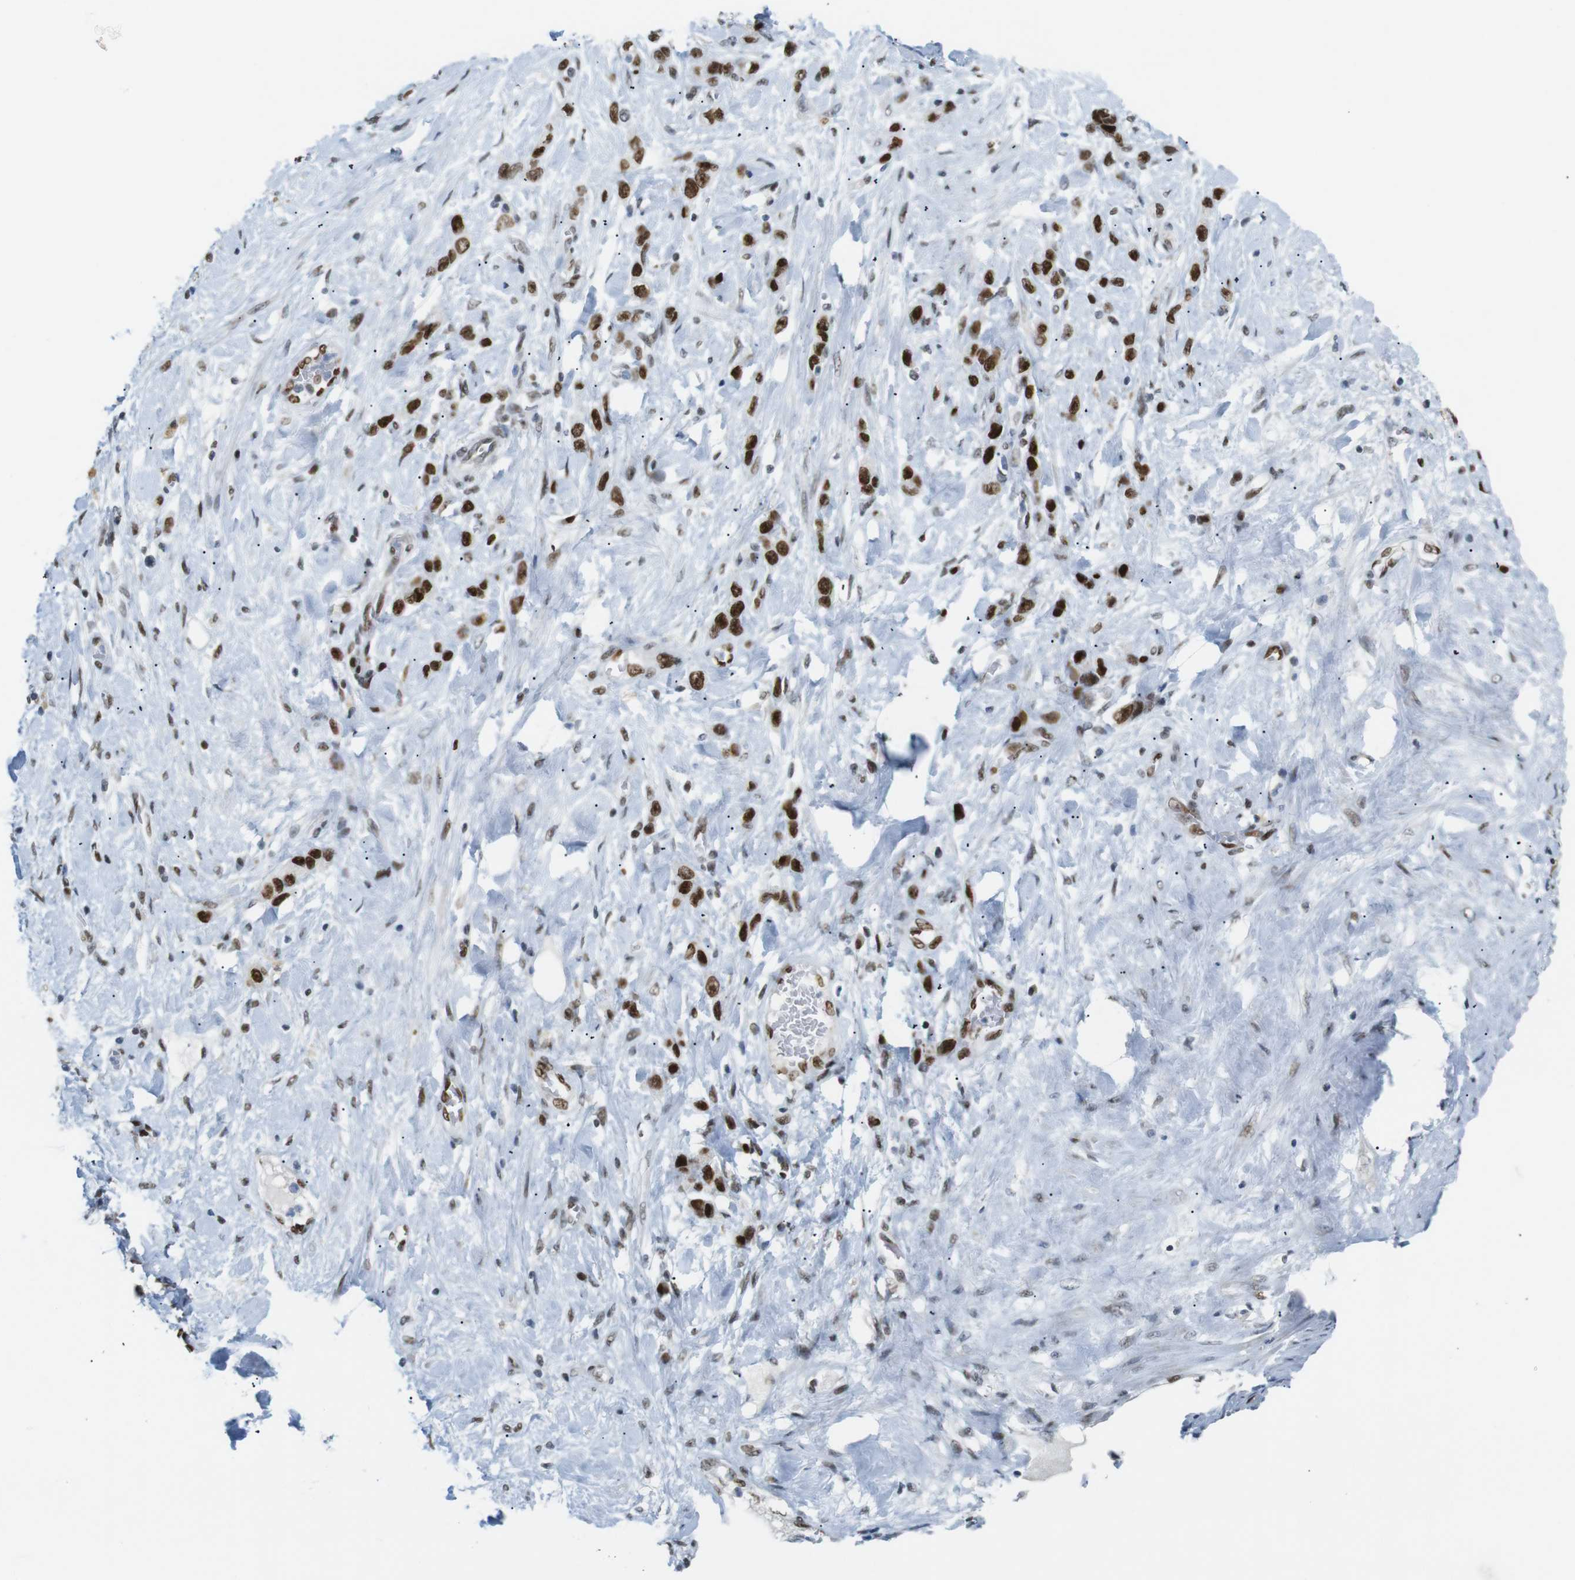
{"staining": {"intensity": "strong", "quantity": ">75%", "location": "nuclear"}, "tissue": "stomach cancer", "cell_type": "Tumor cells", "image_type": "cancer", "snomed": [{"axis": "morphology", "description": "Adenocarcinoma, NOS"}, {"axis": "morphology", "description": "Adenocarcinoma, High grade"}, {"axis": "topography", "description": "Stomach, upper"}, {"axis": "topography", "description": "Stomach, lower"}], "caption": "A high-resolution histopathology image shows IHC staining of stomach cancer, which displays strong nuclear staining in approximately >75% of tumor cells. (Brightfield microscopy of DAB IHC at high magnification).", "gene": "RIOX2", "patient": {"sex": "female", "age": 65}}